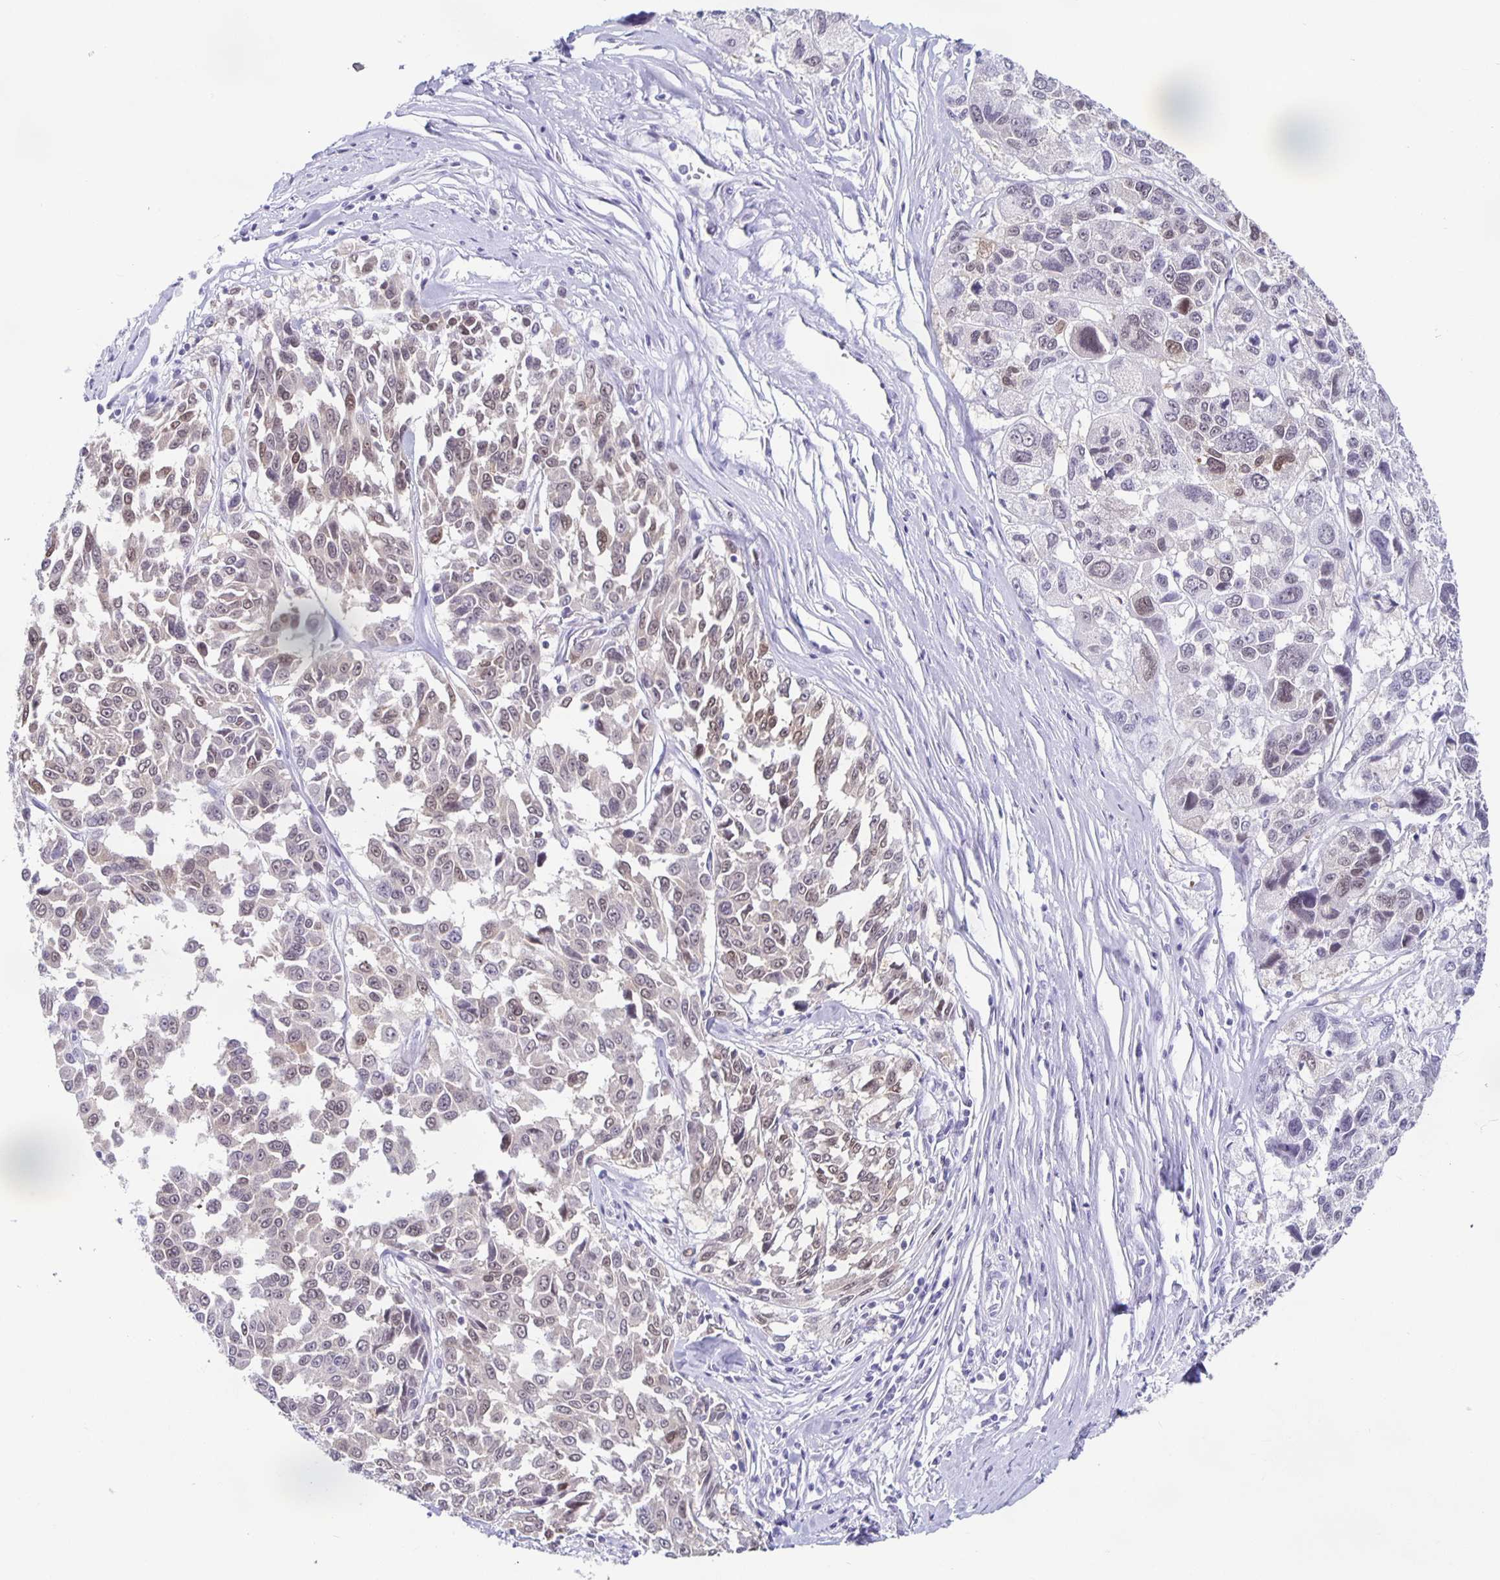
{"staining": {"intensity": "weak", "quantity": "<25%", "location": "nuclear"}, "tissue": "melanoma", "cell_type": "Tumor cells", "image_type": "cancer", "snomed": [{"axis": "morphology", "description": "Malignant melanoma, NOS"}, {"axis": "topography", "description": "Skin"}], "caption": "This is a micrograph of IHC staining of malignant melanoma, which shows no expression in tumor cells.", "gene": "TPPP", "patient": {"sex": "female", "age": 66}}